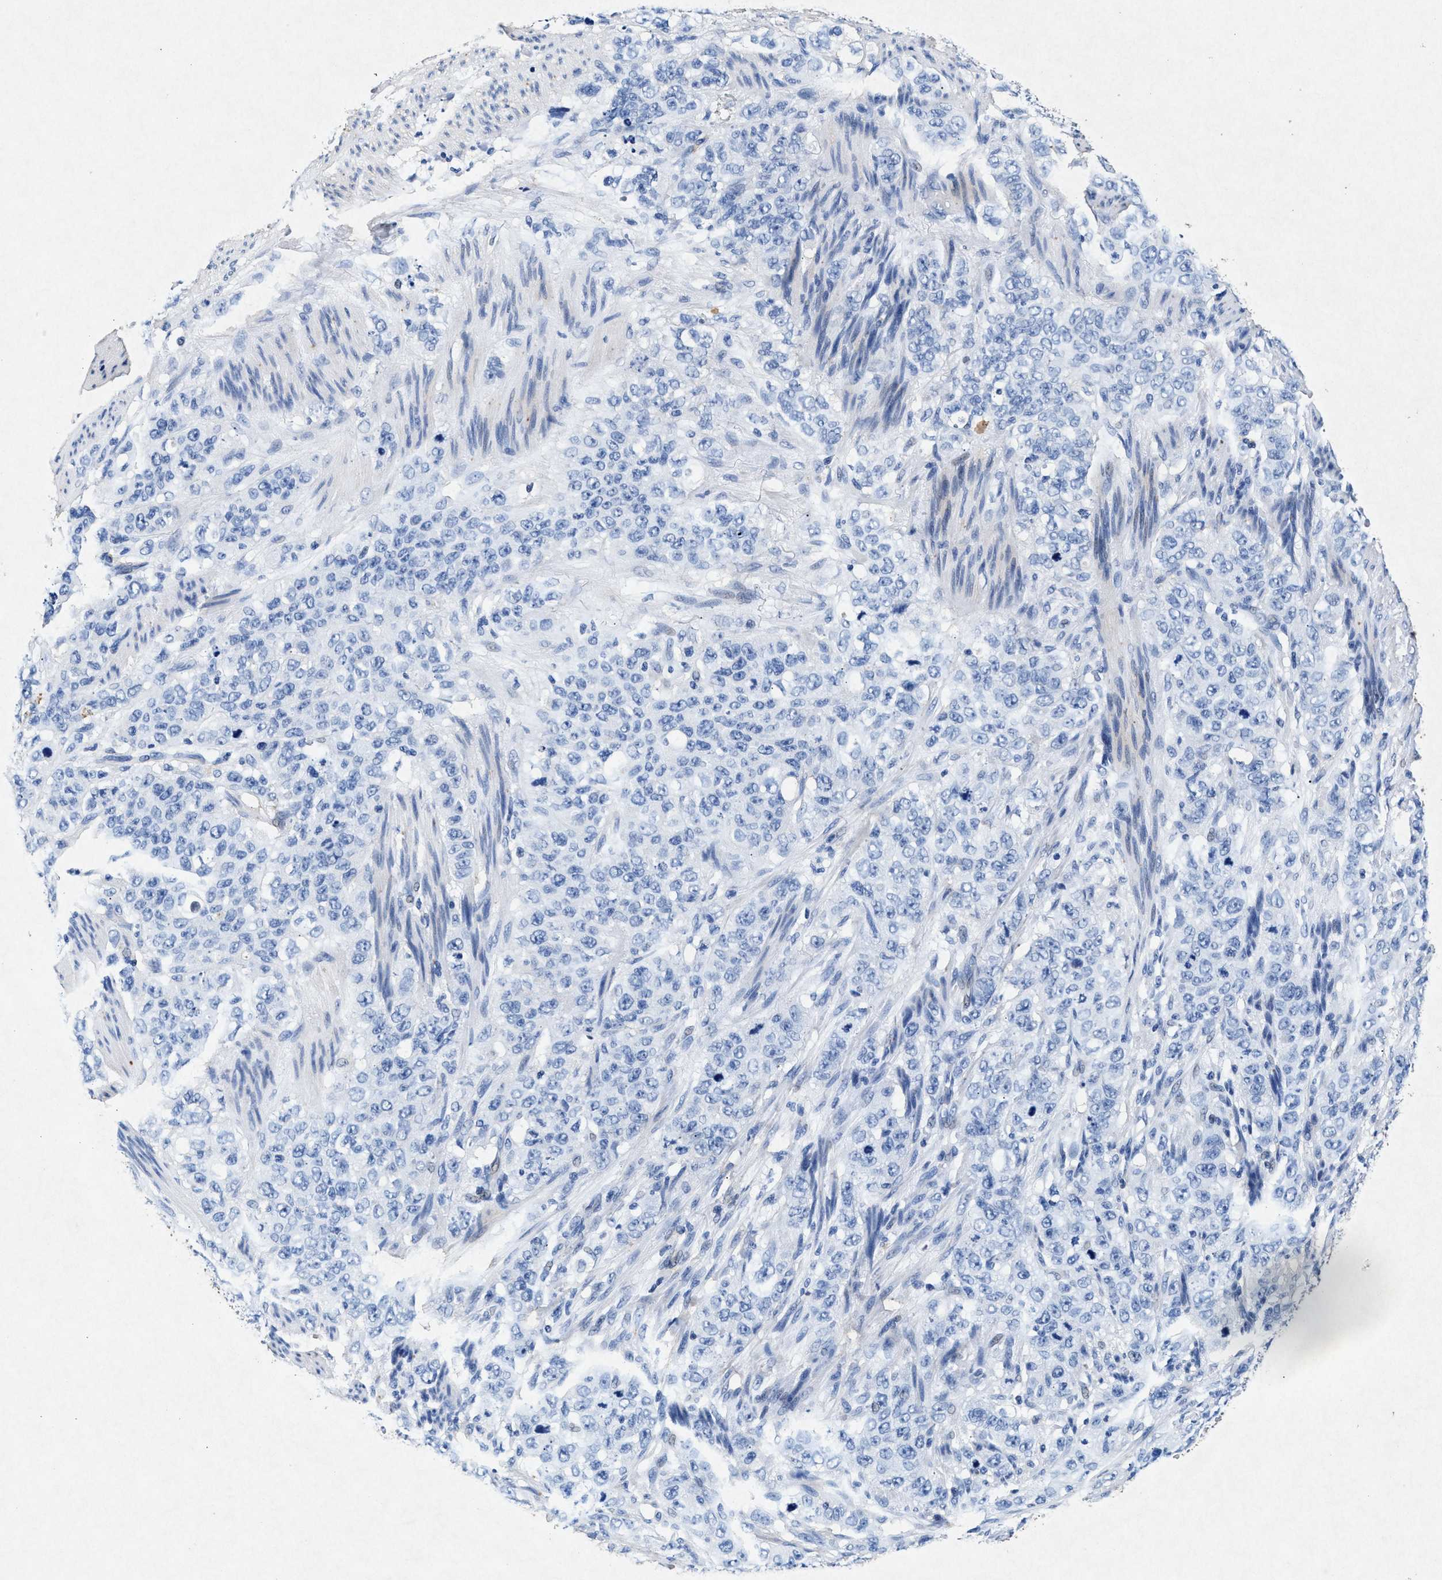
{"staining": {"intensity": "negative", "quantity": "none", "location": "none"}, "tissue": "stomach cancer", "cell_type": "Tumor cells", "image_type": "cancer", "snomed": [{"axis": "morphology", "description": "Adenocarcinoma, NOS"}, {"axis": "topography", "description": "Stomach"}], "caption": "The histopathology image demonstrates no significant staining in tumor cells of stomach cancer (adenocarcinoma).", "gene": "MAP6", "patient": {"sex": "male", "age": 48}}